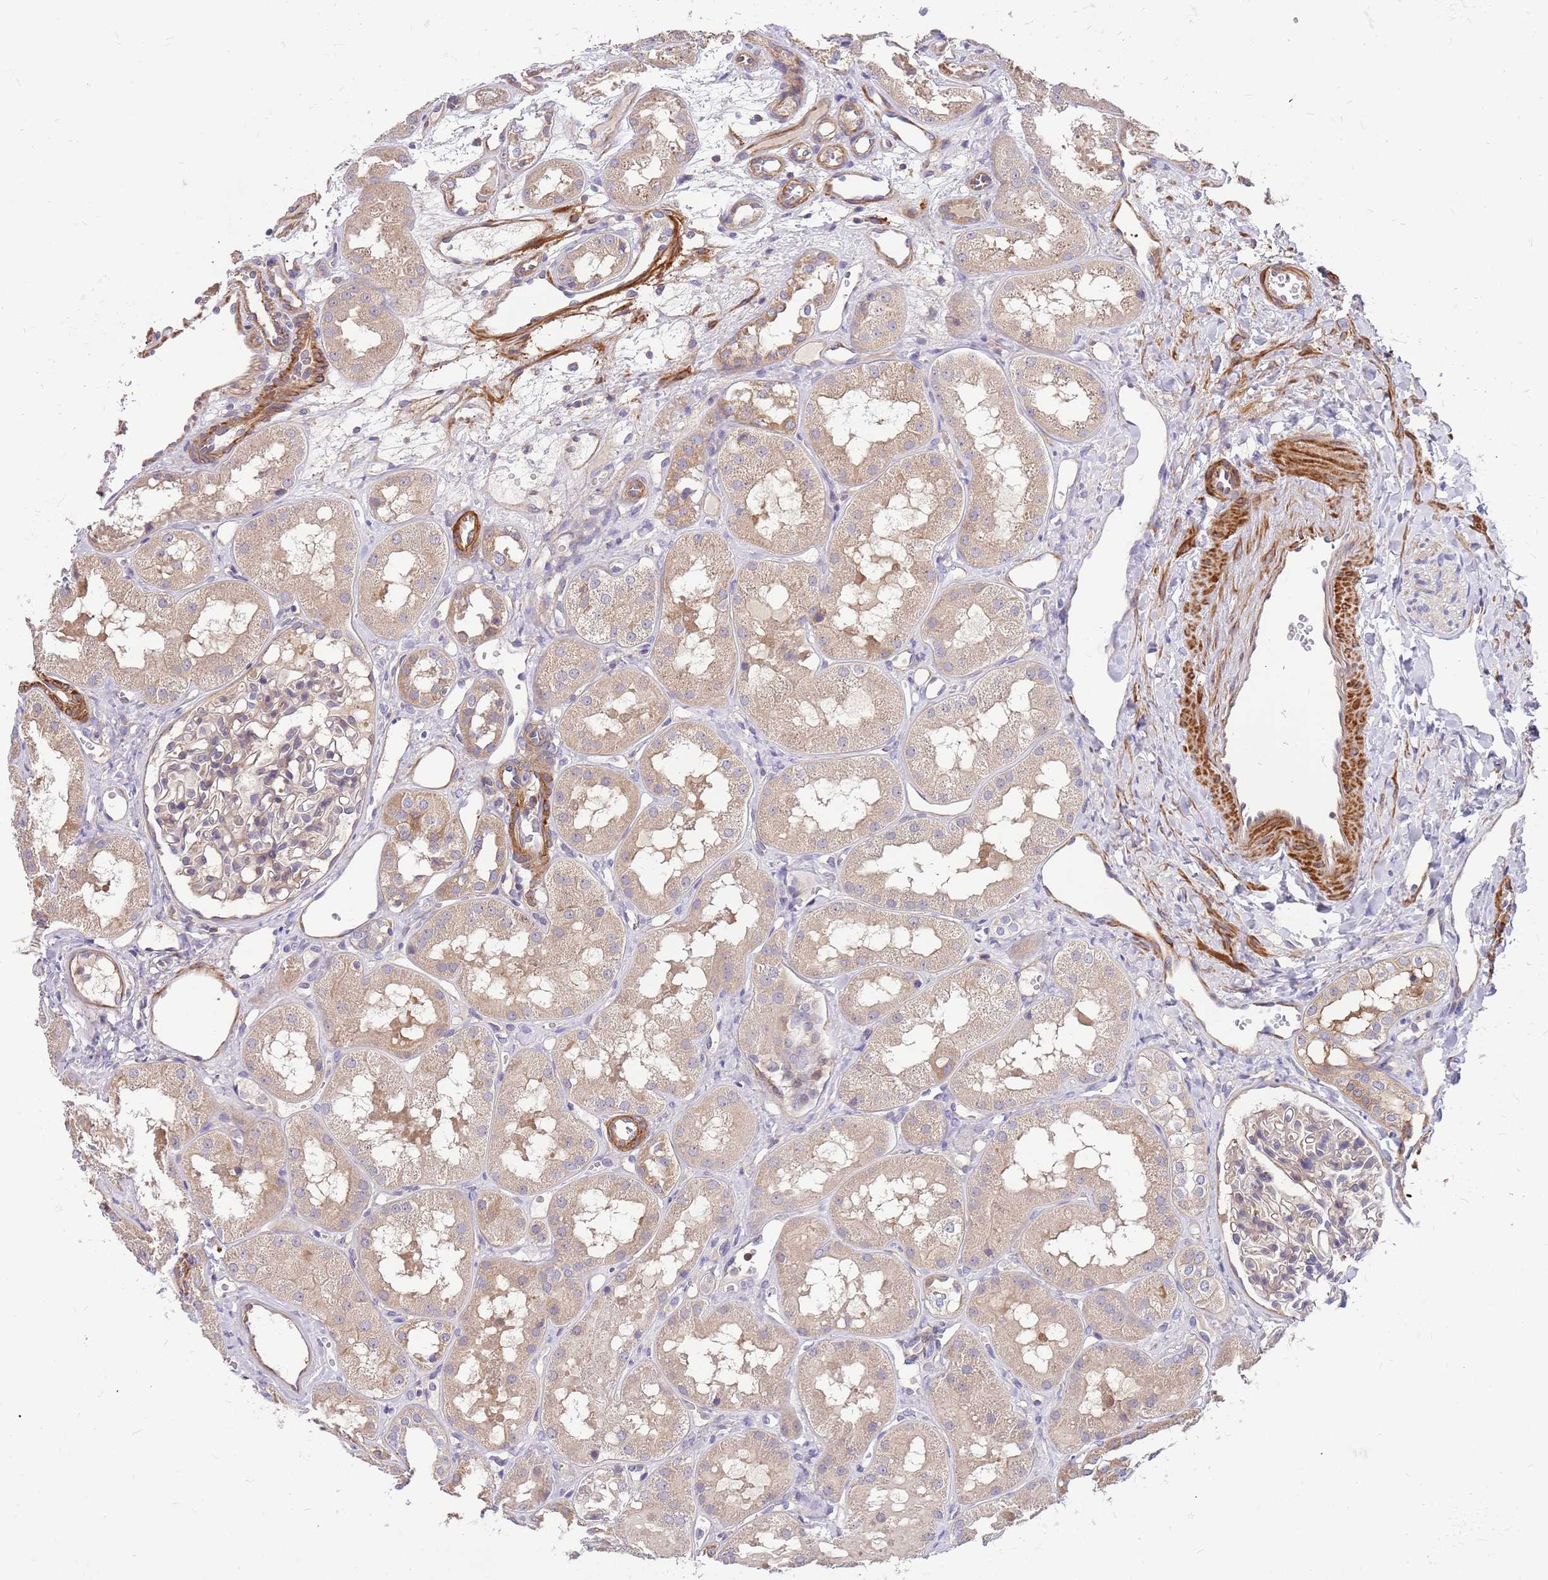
{"staining": {"intensity": "weak", "quantity": "25%-75%", "location": "cytoplasmic/membranous"}, "tissue": "kidney", "cell_type": "Cells in glomeruli", "image_type": "normal", "snomed": [{"axis": "morphology", "description": "Normal tissue, NOS"}, {"axis": "topography", "description": "Kidney"}], "caption": "This is an image of IHC staining of benign kidney, which shows weak positivity in the cytoplasmic/membranous of cells in glomeruli.", "gene": "MVD", "patient": {"sex": "male", "age": 16}}